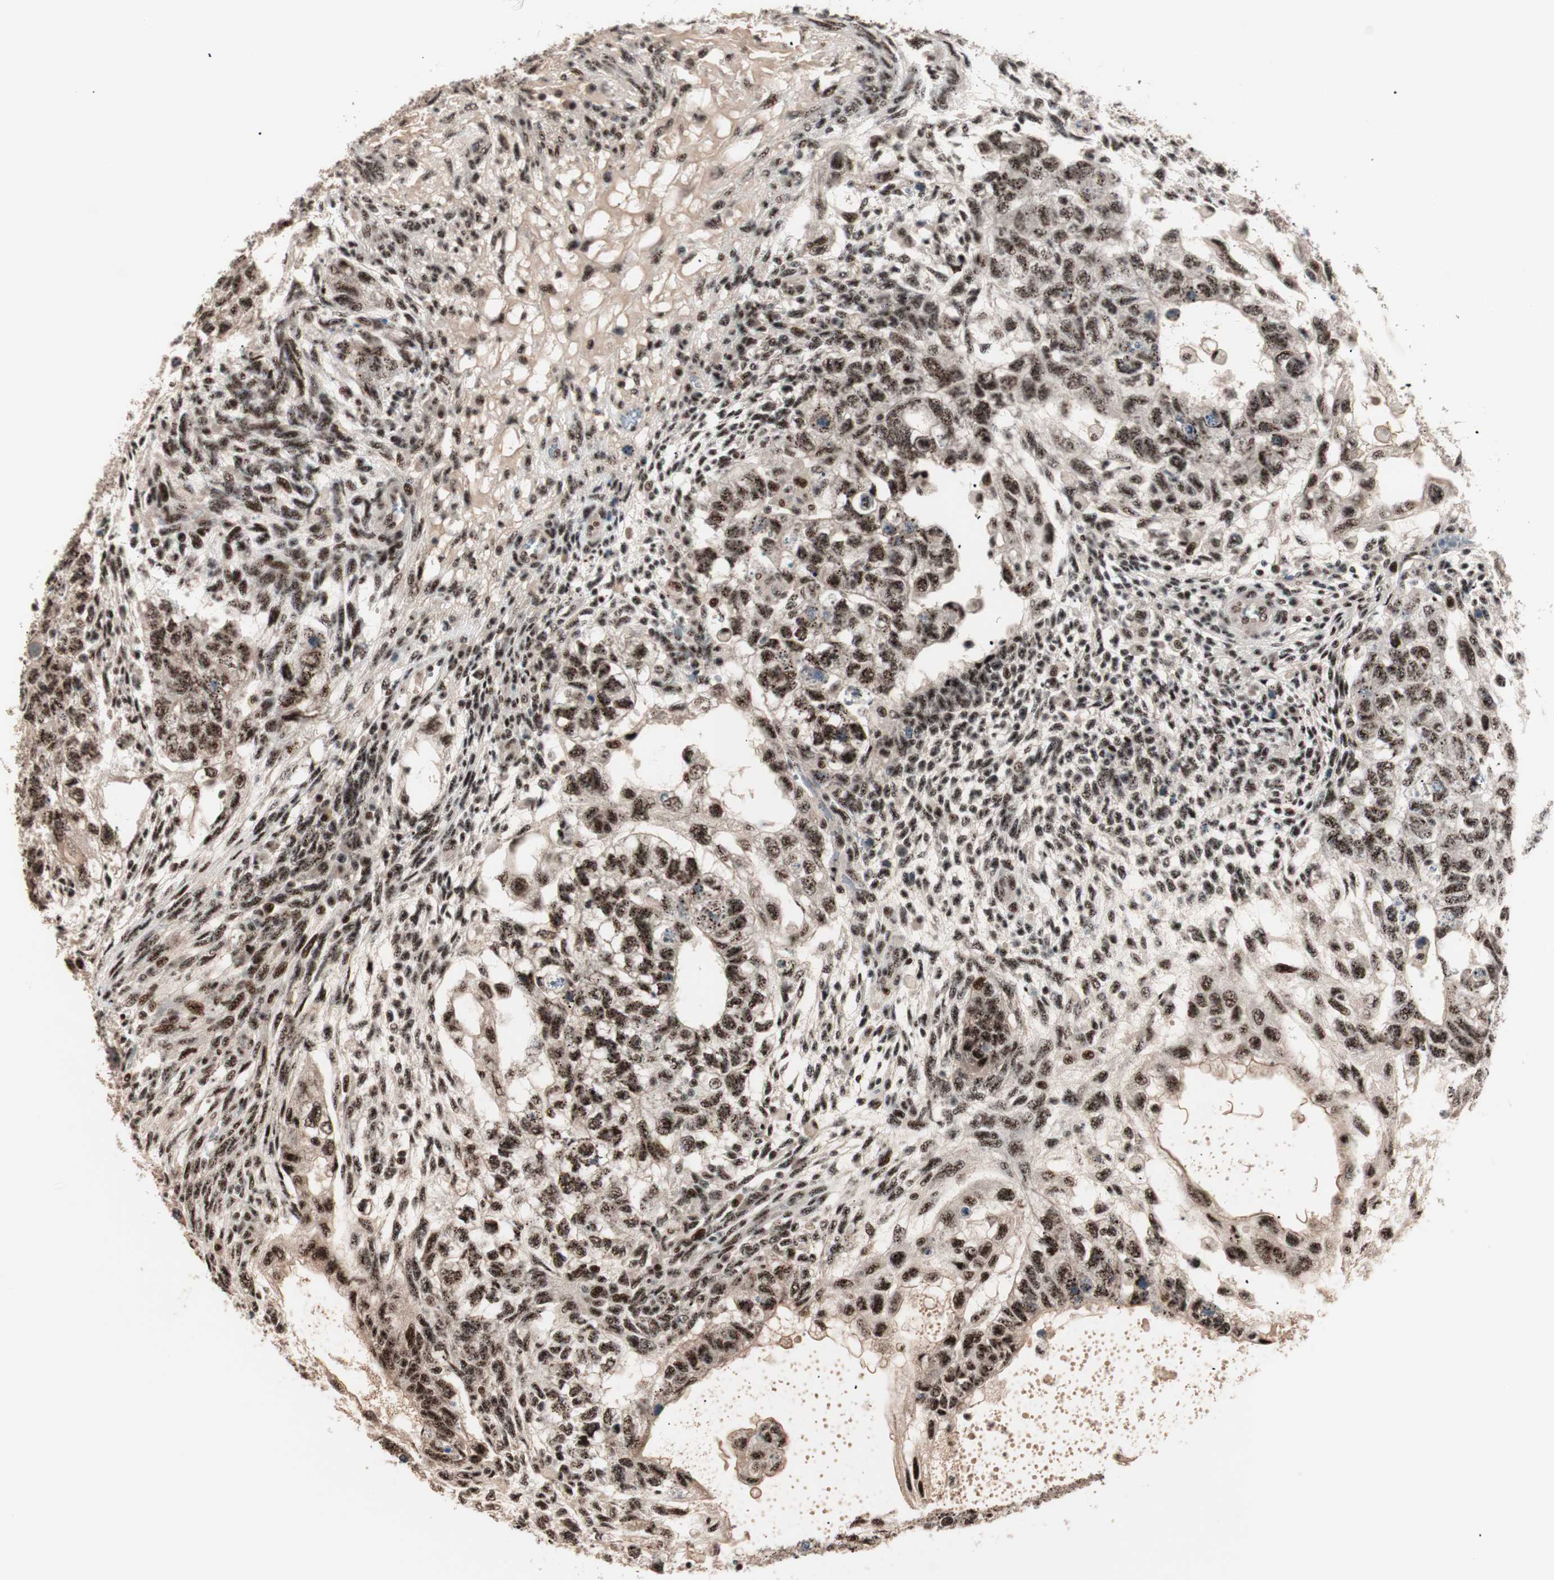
{"staining": {"intensity": "strong", "quantity": ">75%", "location": "nuclear"}, "tissue": "testis cancer", "cell_type": "Tumor cells", "image_type": "cancer", "snomed": [{"axis": "morphology", "description": "Normal tissue, NOS"}, {"axis": "morphology", "description": "Carcinoma, Embryonal, NOS"}, {"axis": "topography", "description": "Testis"}], "caption": "Protein positivity by IHC demonstrates strong nuclear staining in about >75% of tumor cells in embryonal carcinoma (testis).", "gene": "NR5A2", "patient": {"sex": "male", "age": 36}}